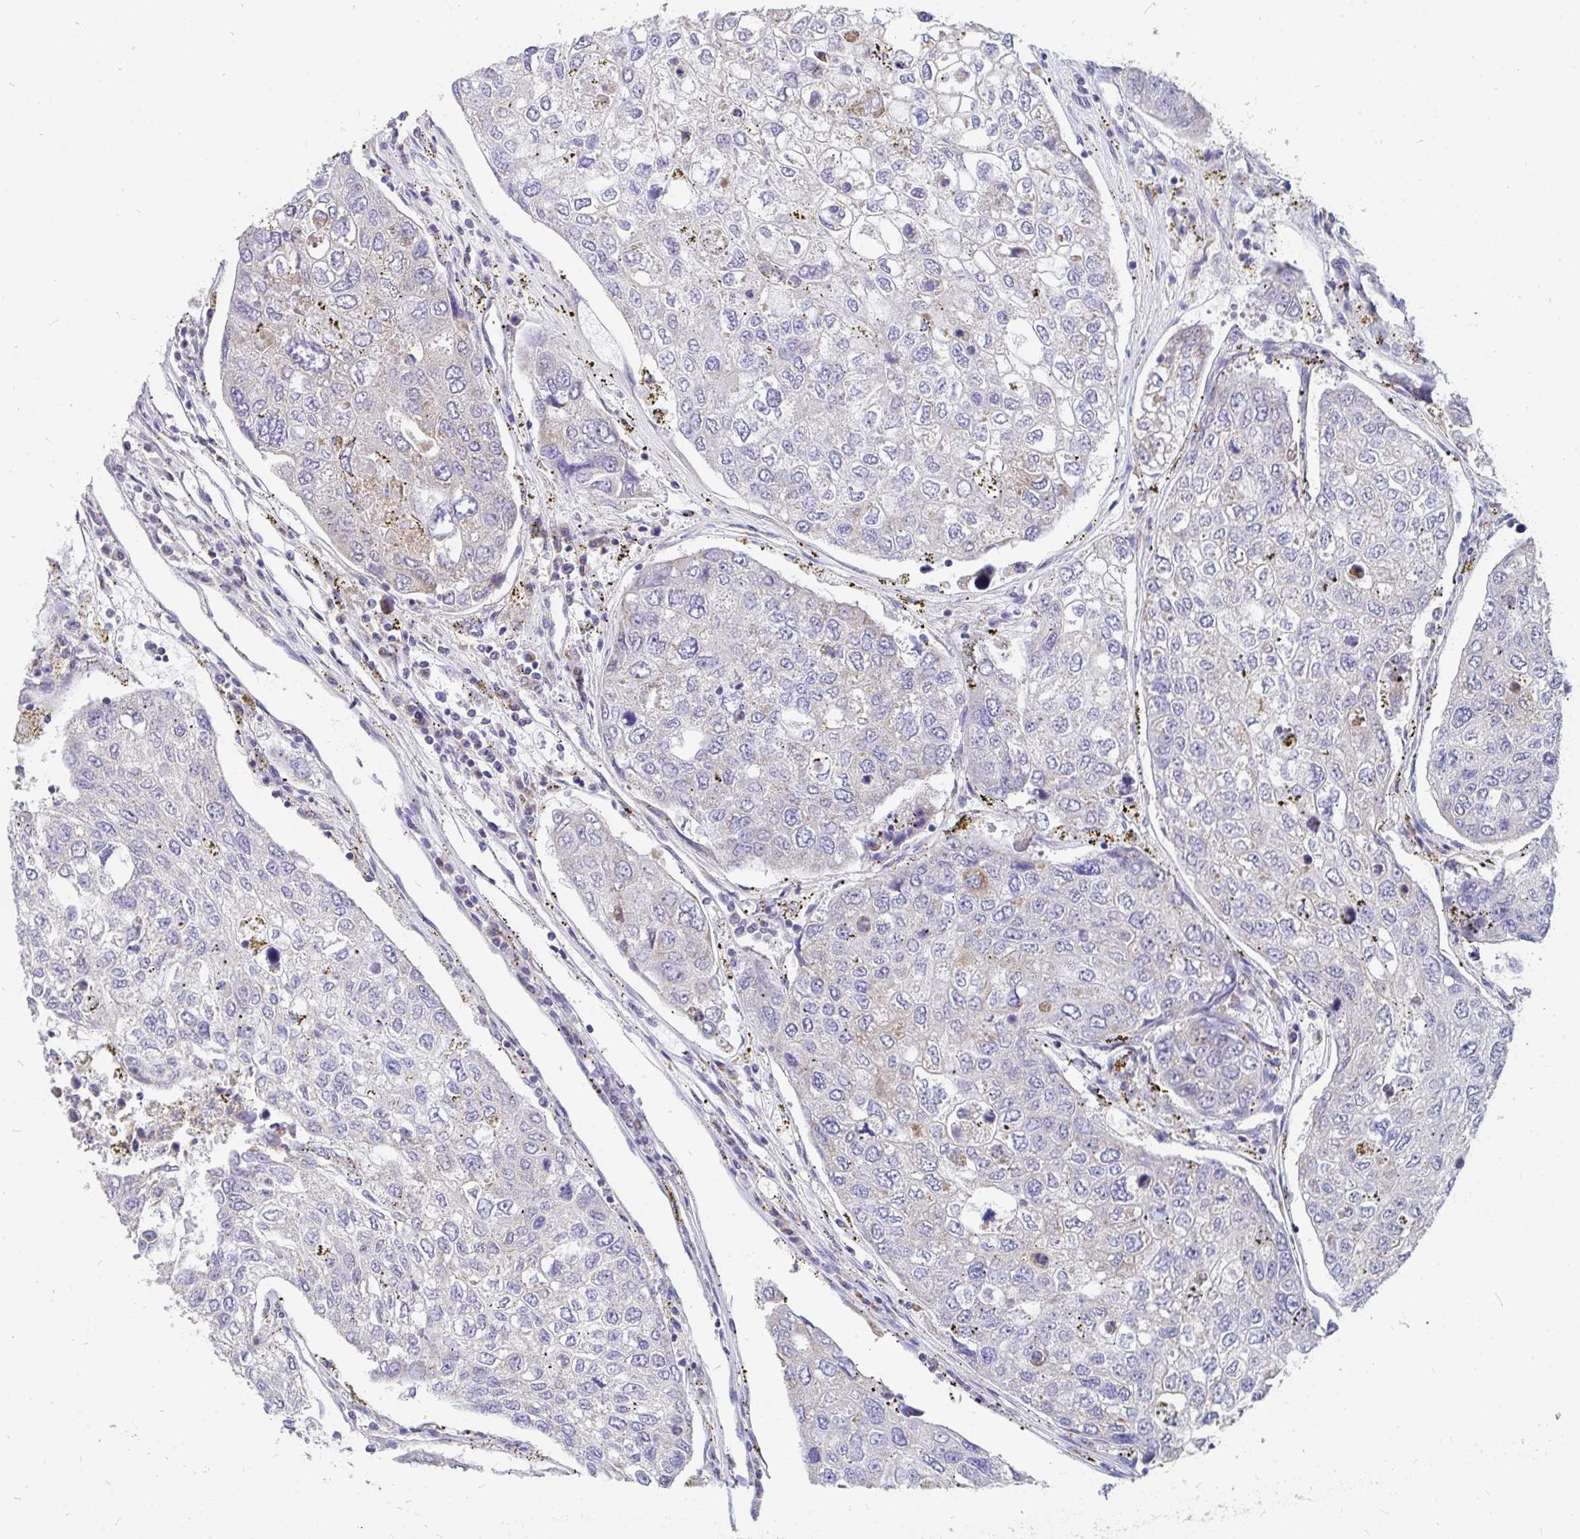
{"staining": {"intensity": "negative", "quantity": "none", "location": "none"}, "tissue": "urothelial cancer", "cell_type": "Tumor cells", "image_type": "cancer", "snomed": [{"axis": "morphology", "description": "Urothelial carcinoma, High grade"}, {"axis": "topography", "description": "Lymph node"}, {"axis": "topography", "description": "Urinary bladder"}], "caption": "Tumor cells are negative for protein expression in human urothelial cancer.", "gene": "PC", "patient": {"sex": "male", "age": 51}}